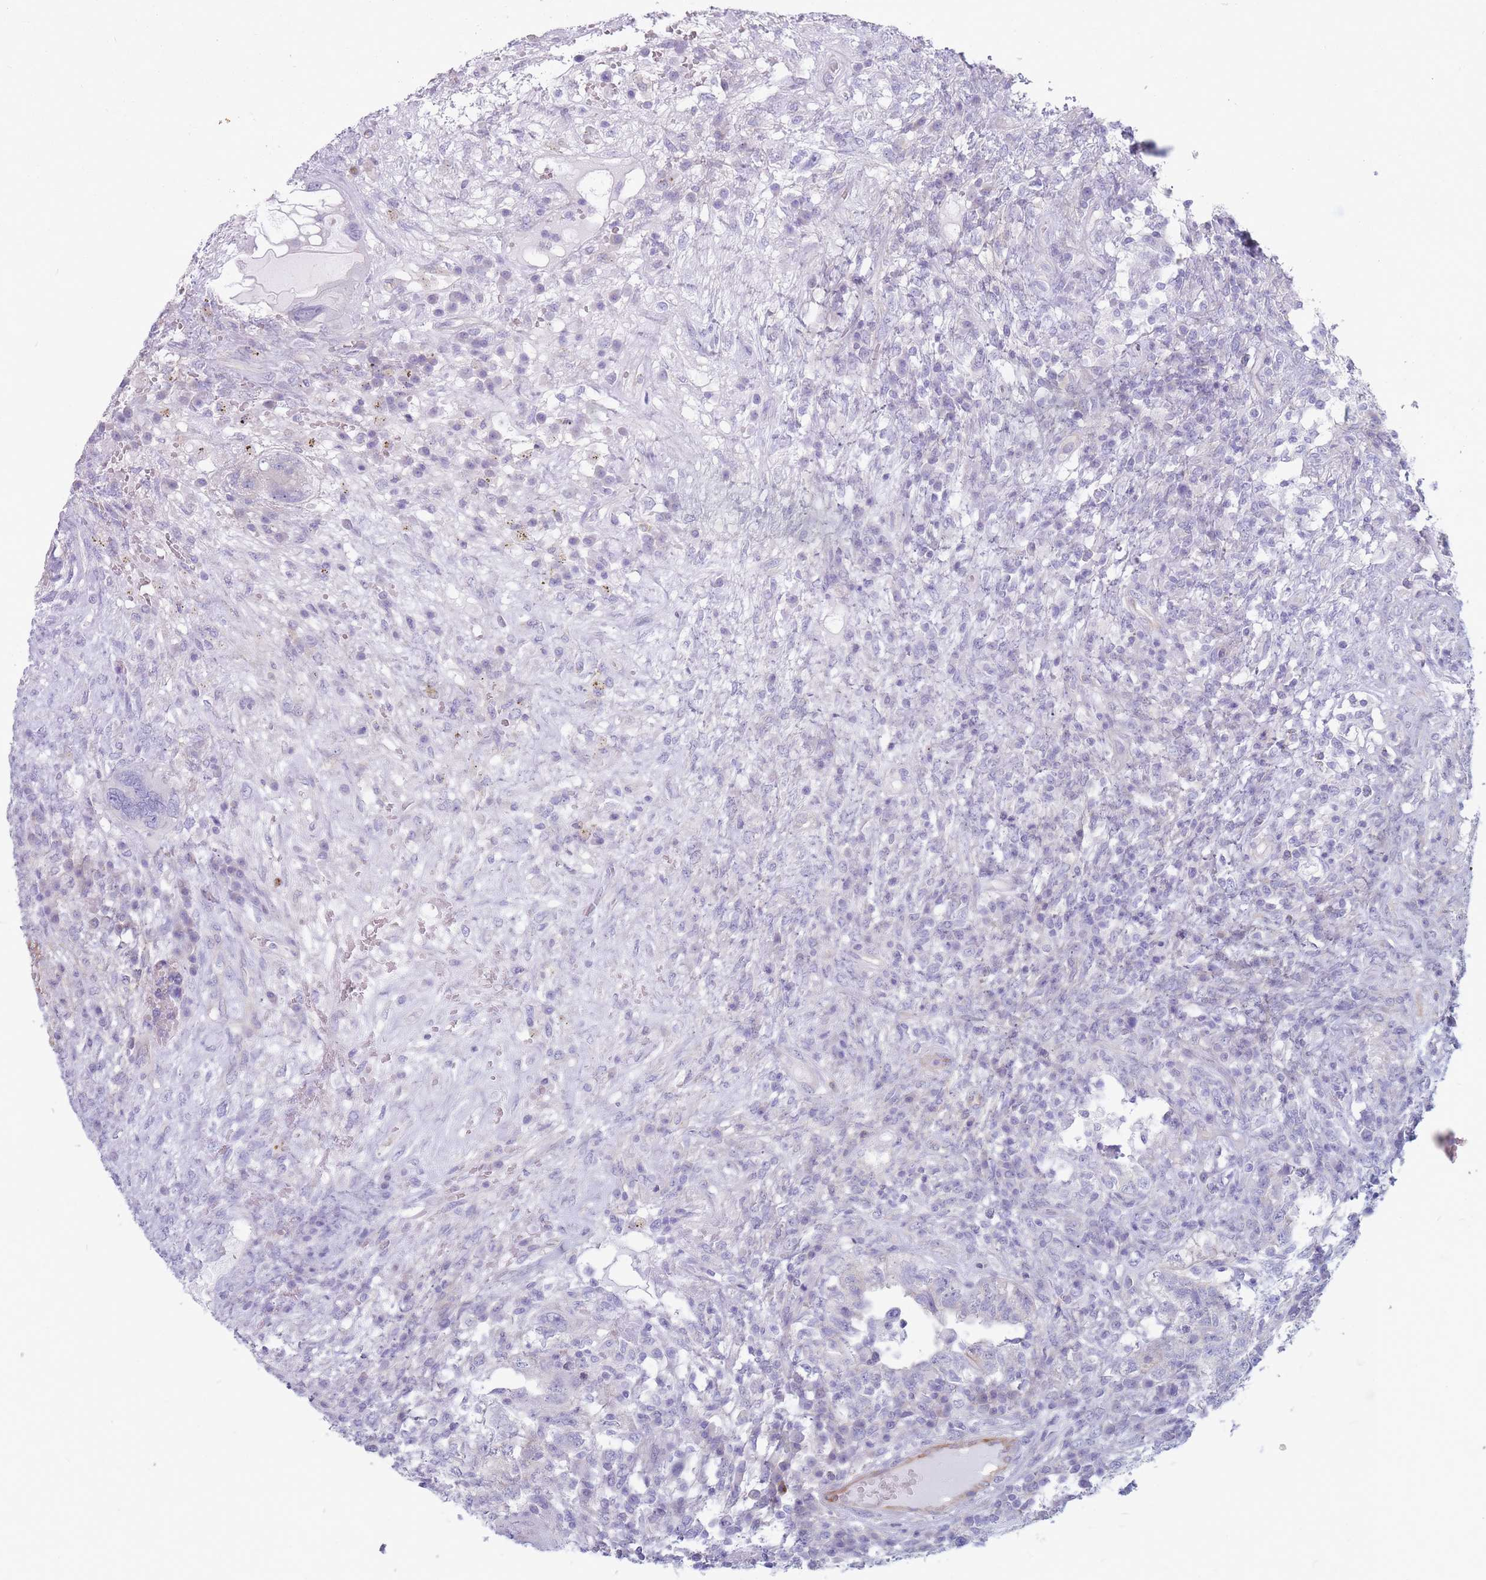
{"staining": {"intensity": "negative", "quantity": "none", "location": "none"}, "tissue": "testis cancer", "cell_type": "Tumor cells", "image_type": "cancer", "snomed": [{"axis": "morphology", "description": "Carcinoma, Embryonal, NOS"}, {"axis": "topography", "description": "Testis"}], "caption": "Immunohistochemistry (IHC) micrograph of human testis cancer stained for a protein (brown), which shows no staining in tumor cells.", "gene": "PLPP1", "patient": {"sex": "male", "age": 26}}